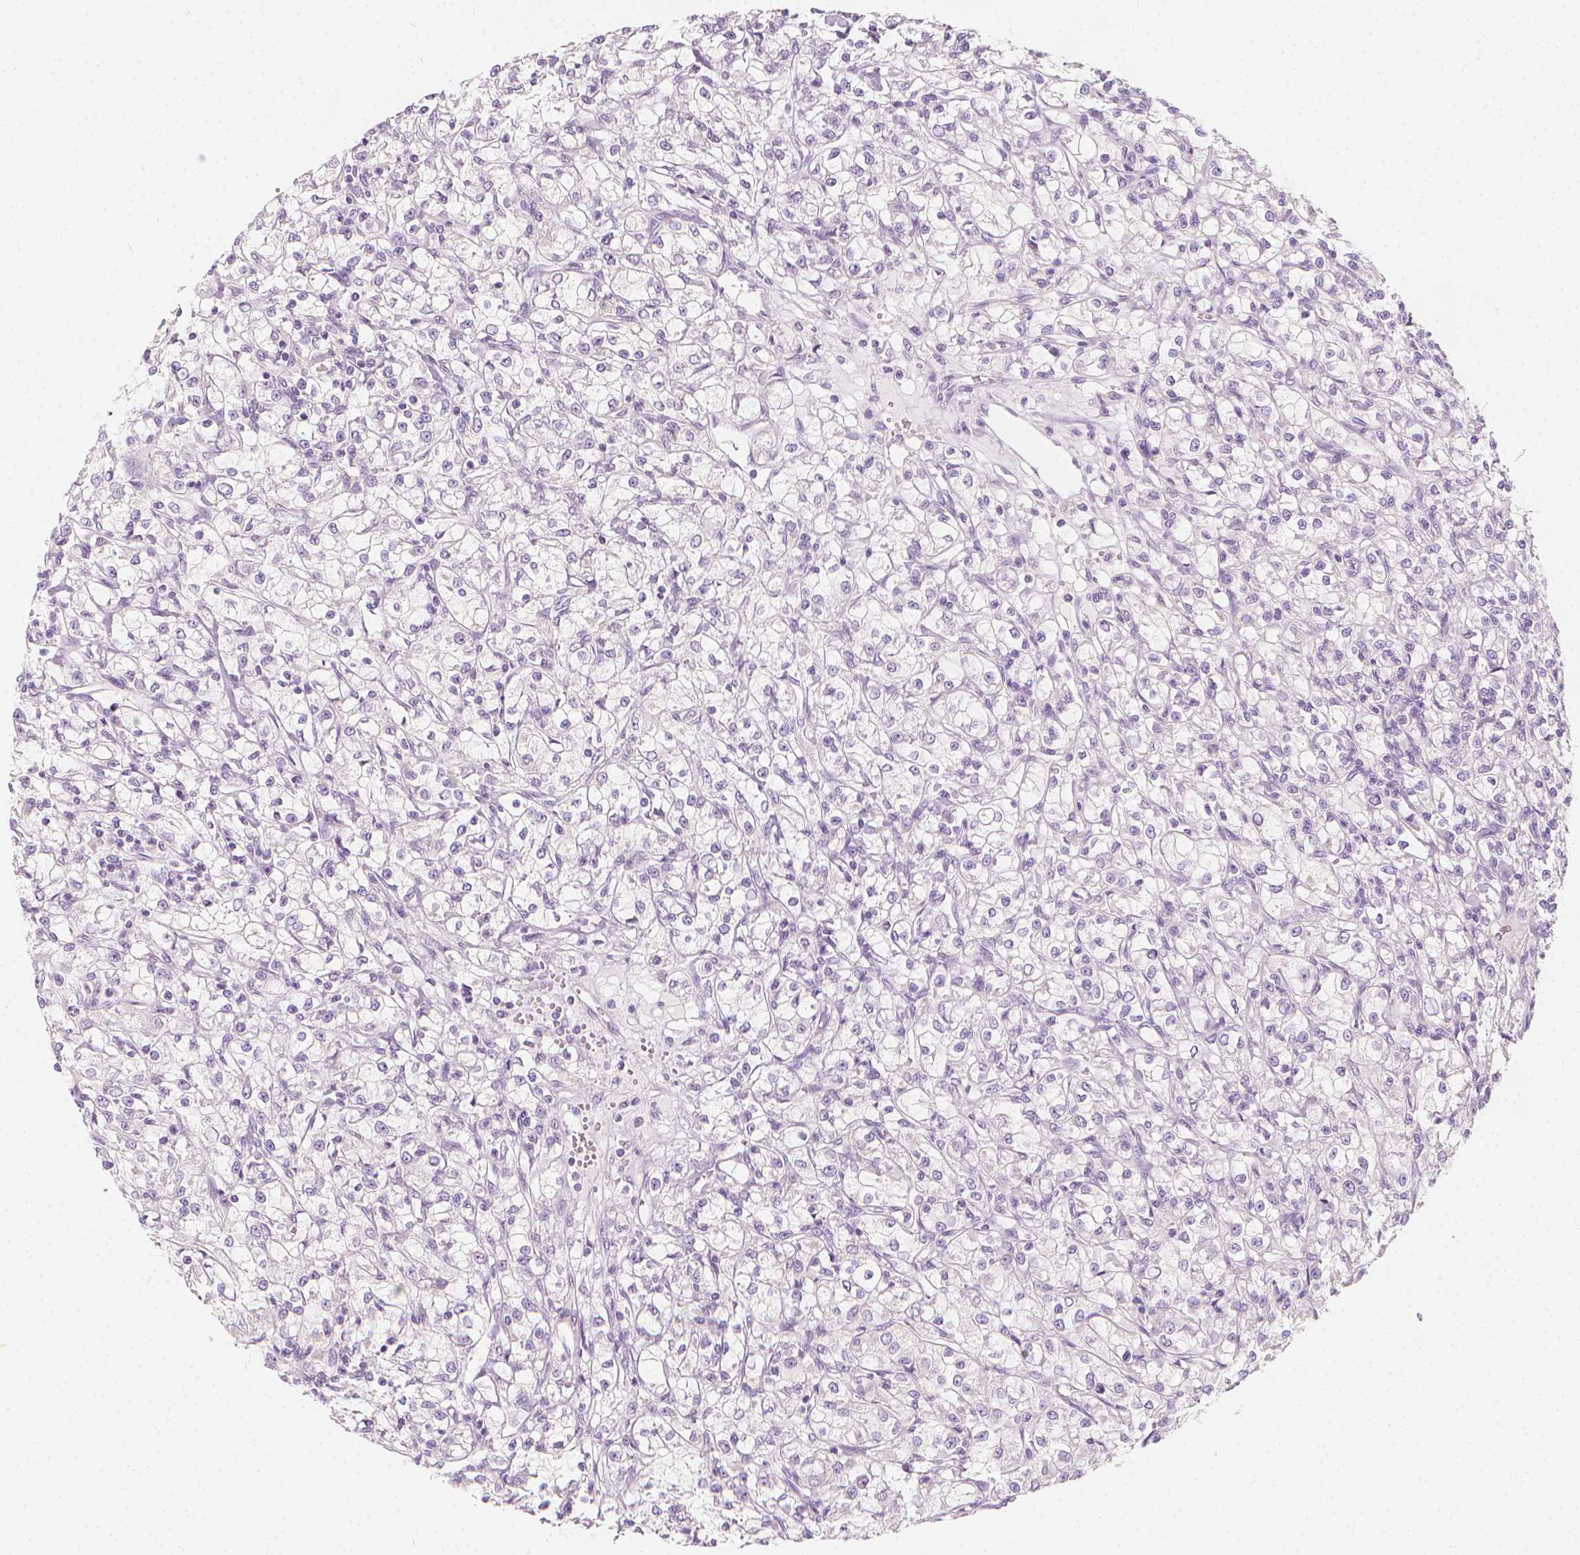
{"staining": {"intensity": "negative", "quantity": "none", "location": "none"}, "tissue": "renal cancer", "cell_type": "Tumor cells", "image_type": "cancer", "snomed": [{"axis": "morphology", "description": "Adenocarcinoma, NOS"}, {"axis": "topography", "description": "Kidney"}], "caption": "DAB (3,3'-diaminobenzidine) immunohistochemical staining of human adenocarcinoma (renal) exhibits no significant expression in tumor cells.", "gene": "RBFOX1", "patient": {"sex": "female", "age": 59}}